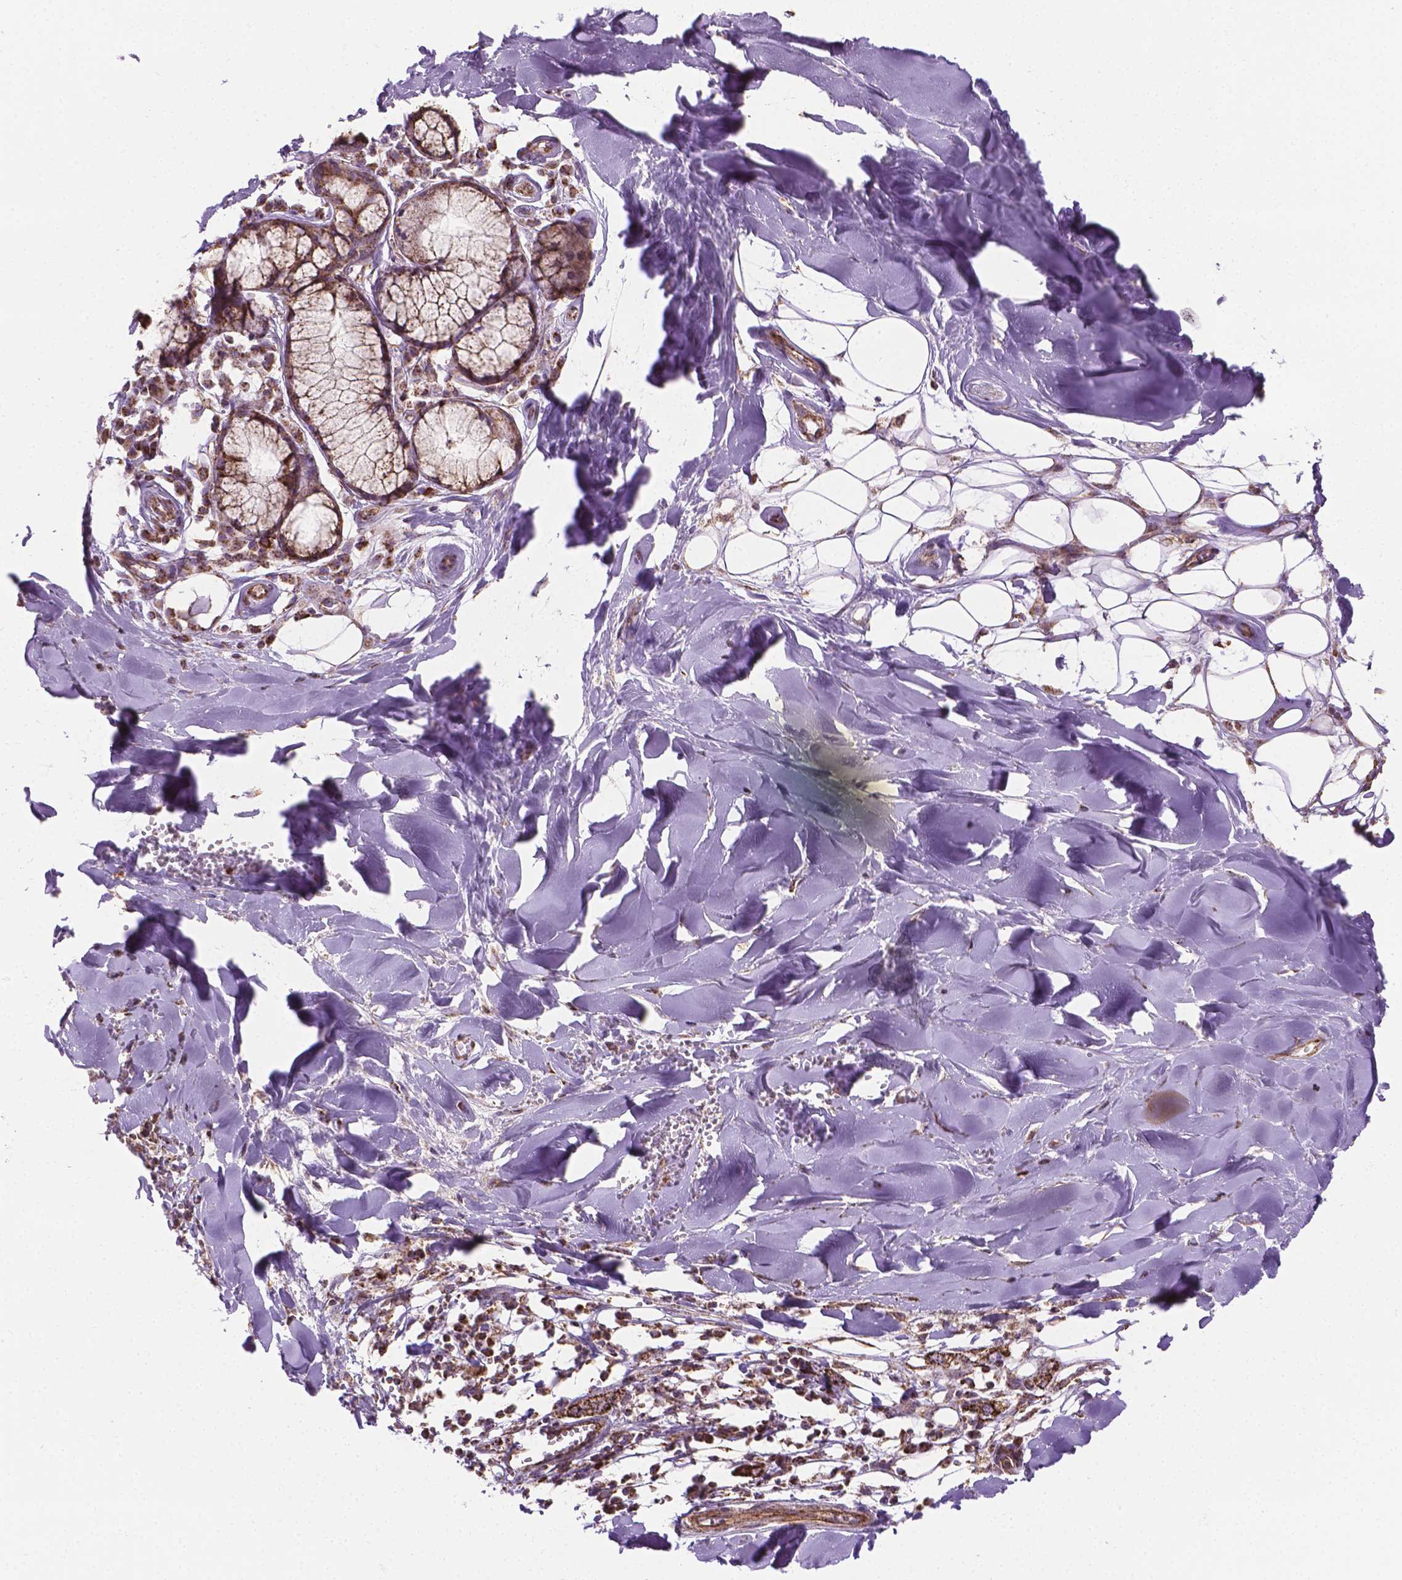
{"staining": {"intensity": "moderate", "quantity": ">75%", "location": "cytoplasmic/membranous"}, "tissue": "adipose tissue", "cell_type": "Adipocytes", "image_type": "normal", "snomed": [{"axis": "morphology", "description": "Normal tissue, NOS"}, {"axis": "morphology", "description": "Squamous cell carcinoma, NOS"}, {"axis": "topography", "description": "Cartilage tissue"}, {"axis": "topography", "description": "Bronchus"}, {"axis": "topography", "description": "Lung"}], "caption": "A high-resolution photomicrograph shows IHC staining of normal adipose tissue, which reveals moderate cytoplasmic/membranous staining in approximately >75% of adipocytes. (DAB = brown stain, brightfield microscopy at high magnification).", "gene": "PIBF1", "patient": {"sex": "male", "age": 66}}